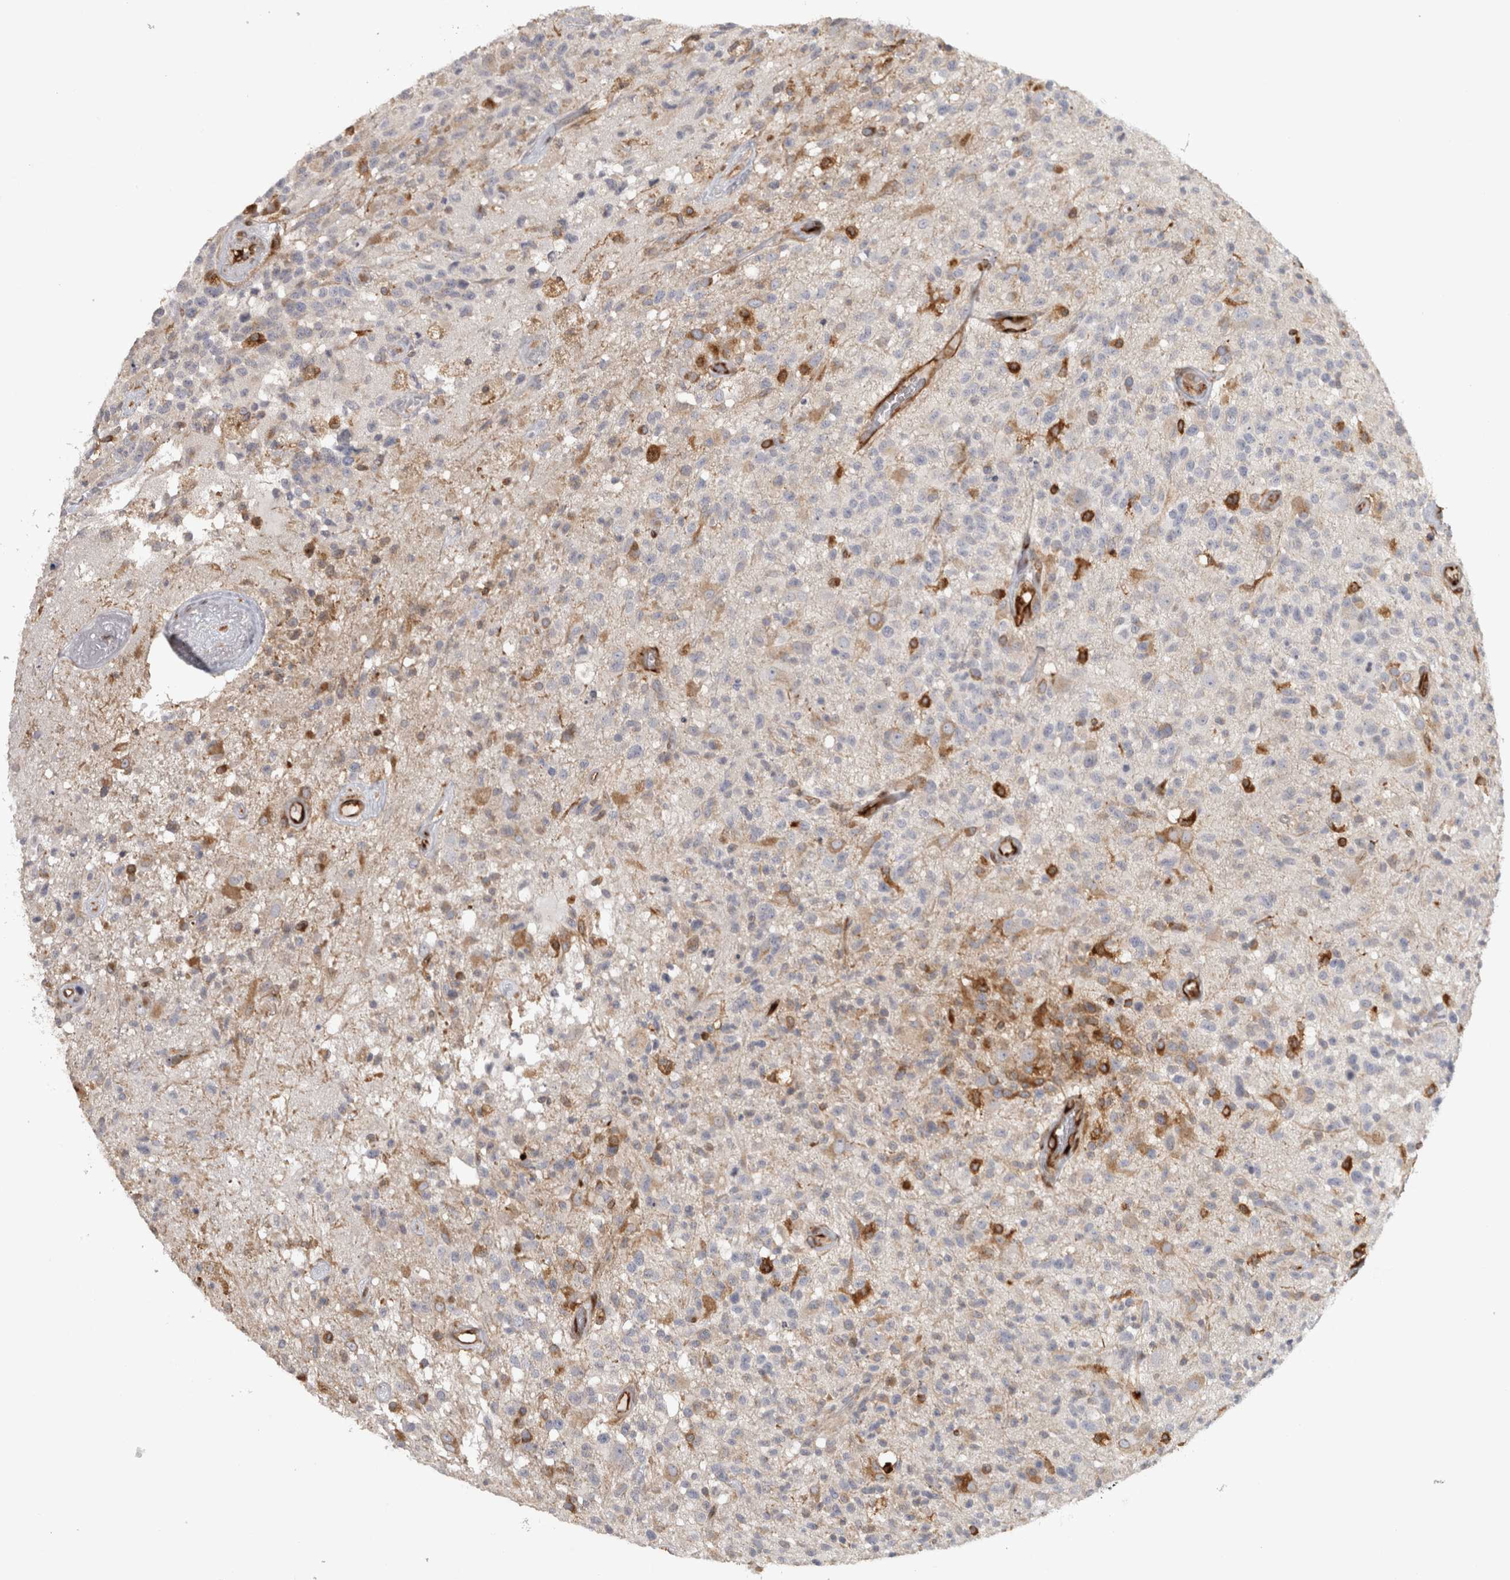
{"staining": {"intensity": "weak", "quantity": "25%-75%", "location": "cytoplasmic/membranous"}, "tissue": "glioma", "cell_type": "Tumor cells", "image_type": "cancer", "snomed": [{"axis": "morphology", "description": "Glioma, malignant, High grade"}, {"axis": "morphology", "description": "Glioblastoma, NOS"}, {"axis": "topography", "description": "Brain"}], "caption": "Immunohistochemistry (IHC) of malignant glioma (high-grade) displays low levels of weak cytoplasmic/membranous expression in approximately 25%-75% of tumor cells.", "gene": "HLA-E", "patient": {"sex": "male", "age": 60}}